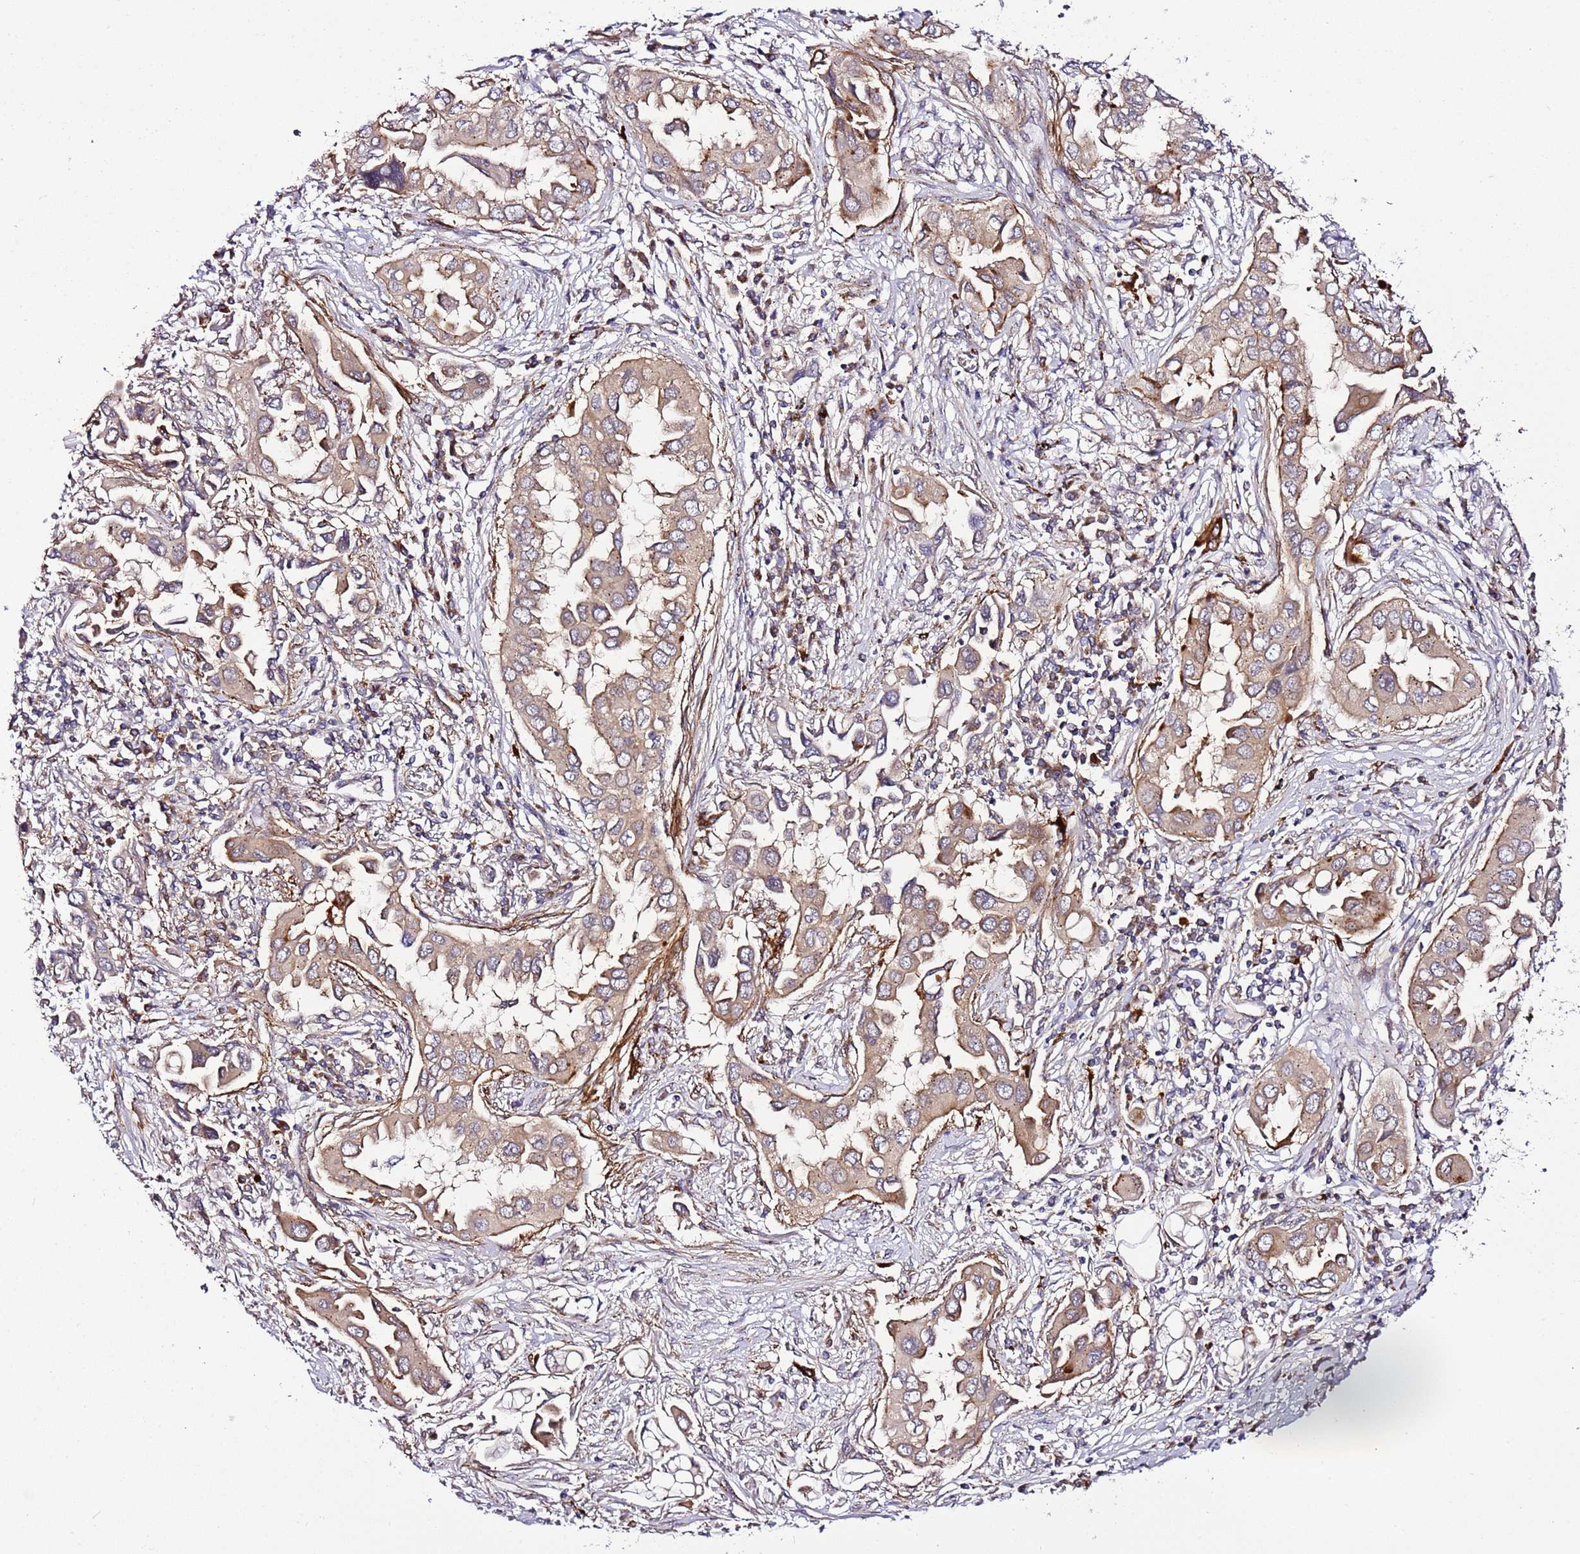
{"staining": {"intensity": "moderate", "quantity": ">75%", "location": "cytoplasmic/membranous"}, "tissue": "lung cancer", "cell_type": "Tumor cells", "image_type": "cancer", "snomed": [{"axis": "morphology", "description": "Adenocarcinoma, NOS"}, {"axis": "topography", "description": "Lung"}], "caption": "Immunohistochemical staining of human adenocarcinoma (lung) exhibits moderate cytoplasmic/membranous protein positivity in approximately >75% of tumor cells.", "gene": "PVRIG", "patient": {"sex": "female", "age": 76}}